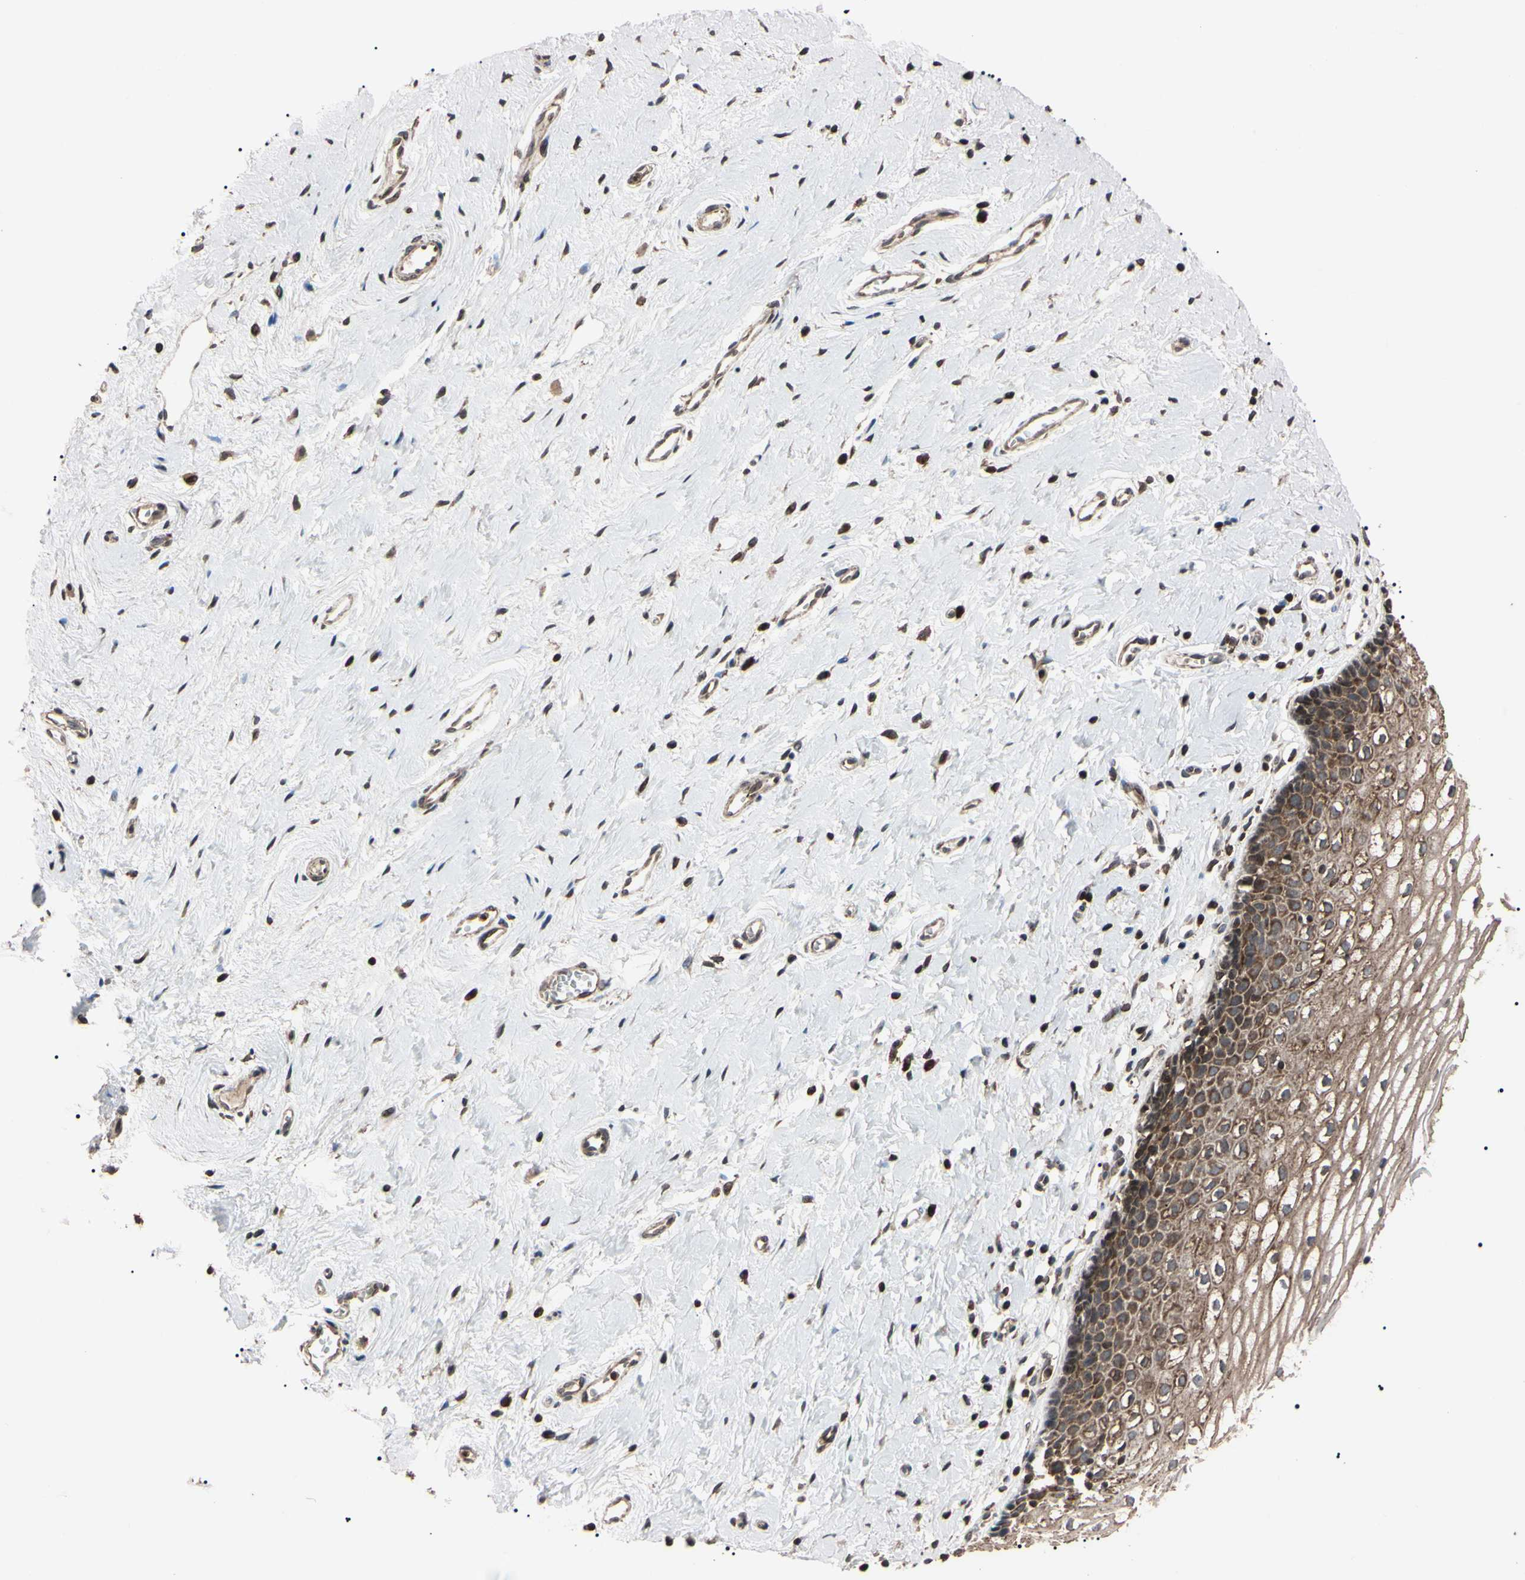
{"staining": {"intensity": "moderate", "quantity": "25%-75%", "location": "cytoplasmic/membranous"}, "tissue": "vagina", "cell_type": "Squamous epithelial cells", "image_type": "normal", "snomed": [{"axis": "morphology", "description": "Normal tissue, NOS"}, {"axis": "topography", "description": "Soft tissue"}, {"axis": "topography", "description": "Vagina"}], "caption": "The photomicrograph displays immunohistochemical staining of benign vagina. There is moderate cytoplasmic/membranous staining is identified in approximately 25%-75% of squamous epithelial cells.", "gene": "TNFRSF1A", "patient": {"sex": "female", "age": 61}}